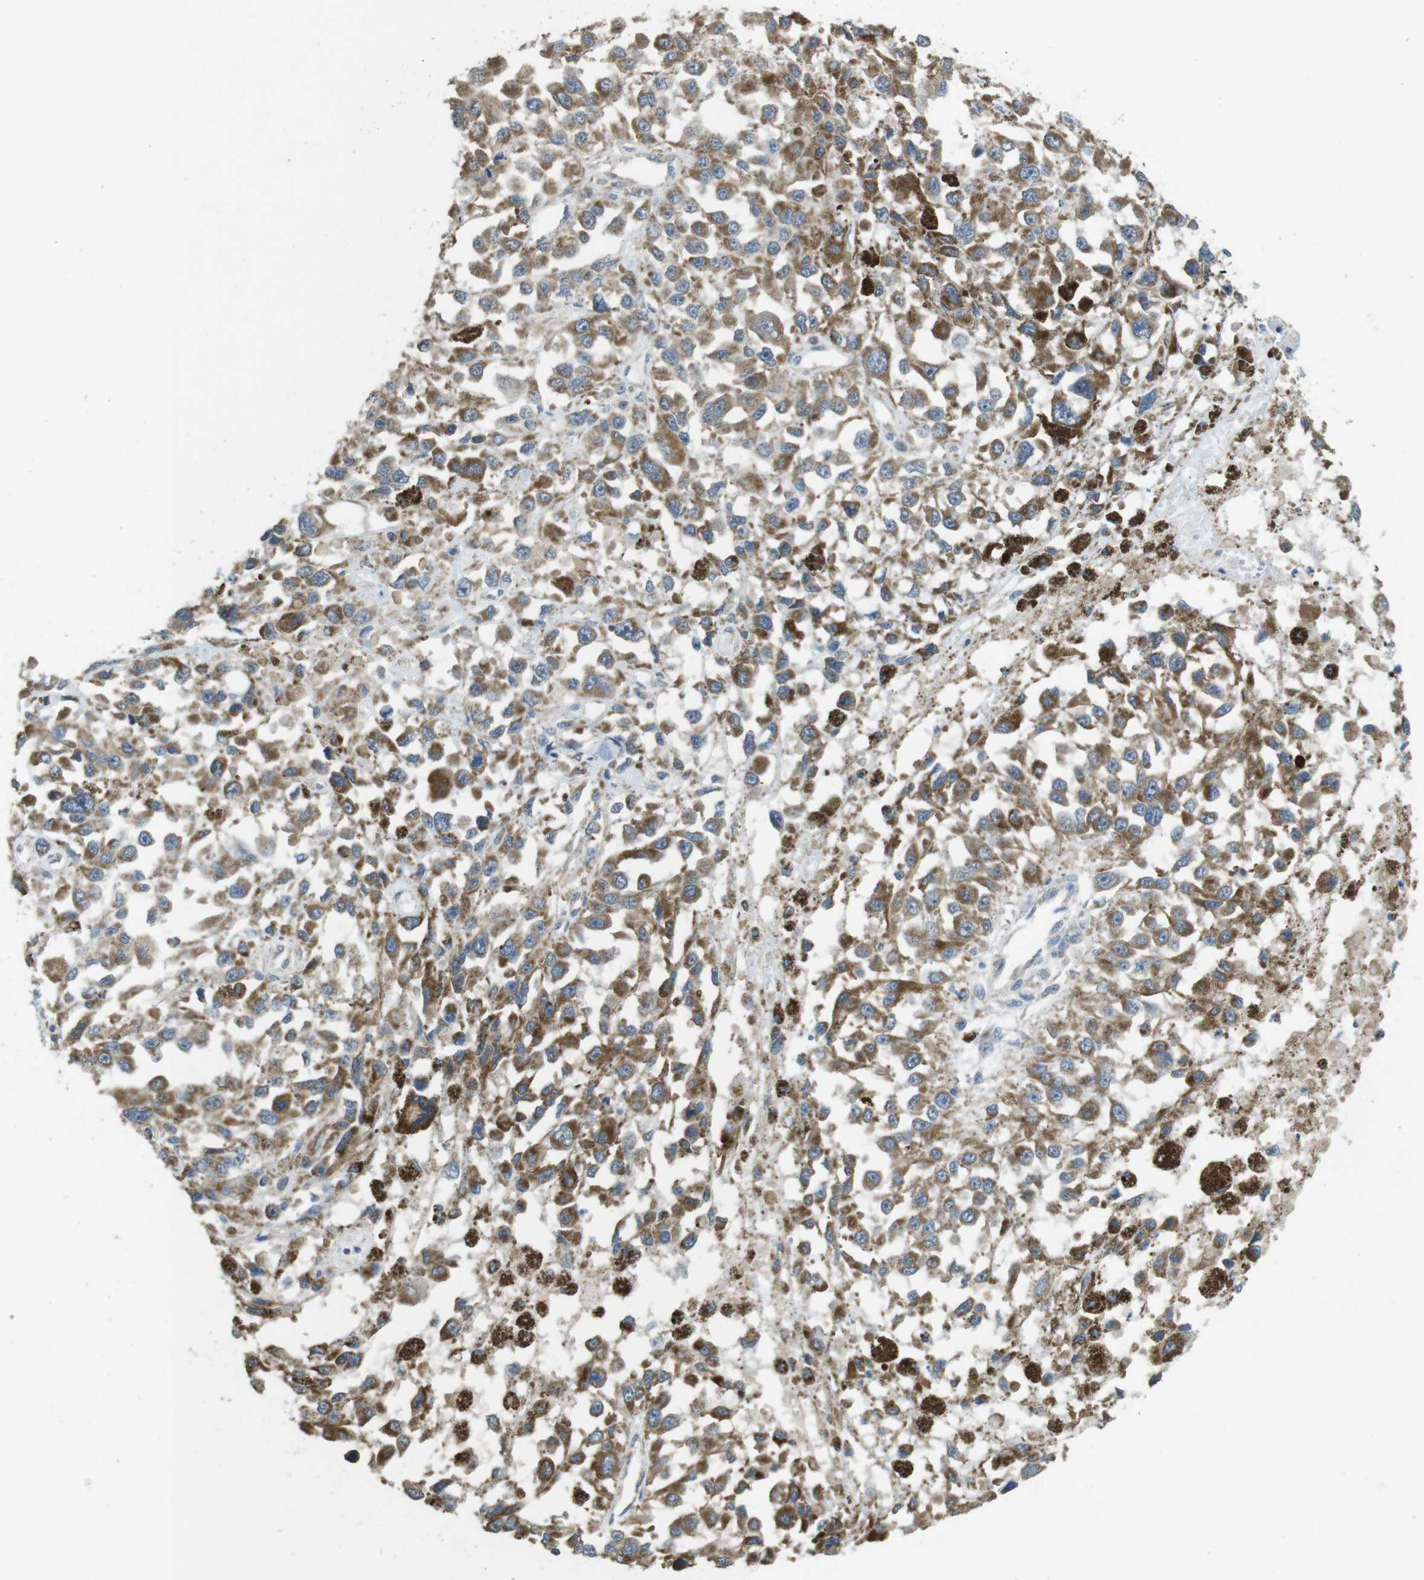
{"staining": {"intensity": "moderate", "quantity": ">75%", "location": "cytoplasmic/membranous"}, "tissue": "melanoma", "cell_type": "Tumor cells", "image_type": "cancer", "snomed": [{"axis": "morphology", "description": "Malignant melanoma, Metastatic site"}, {"axis": "topography", "description": "Lymph node"}], "caption": "Brown immunohistochemical staining in human melanoma reveals moderate cytoplasmic/membranous staining in approximately >75% of tumor cells. Nuclei are stained in blue.", "gene": "CALHM2", "patient": {"sex": "male", "age": 59}}